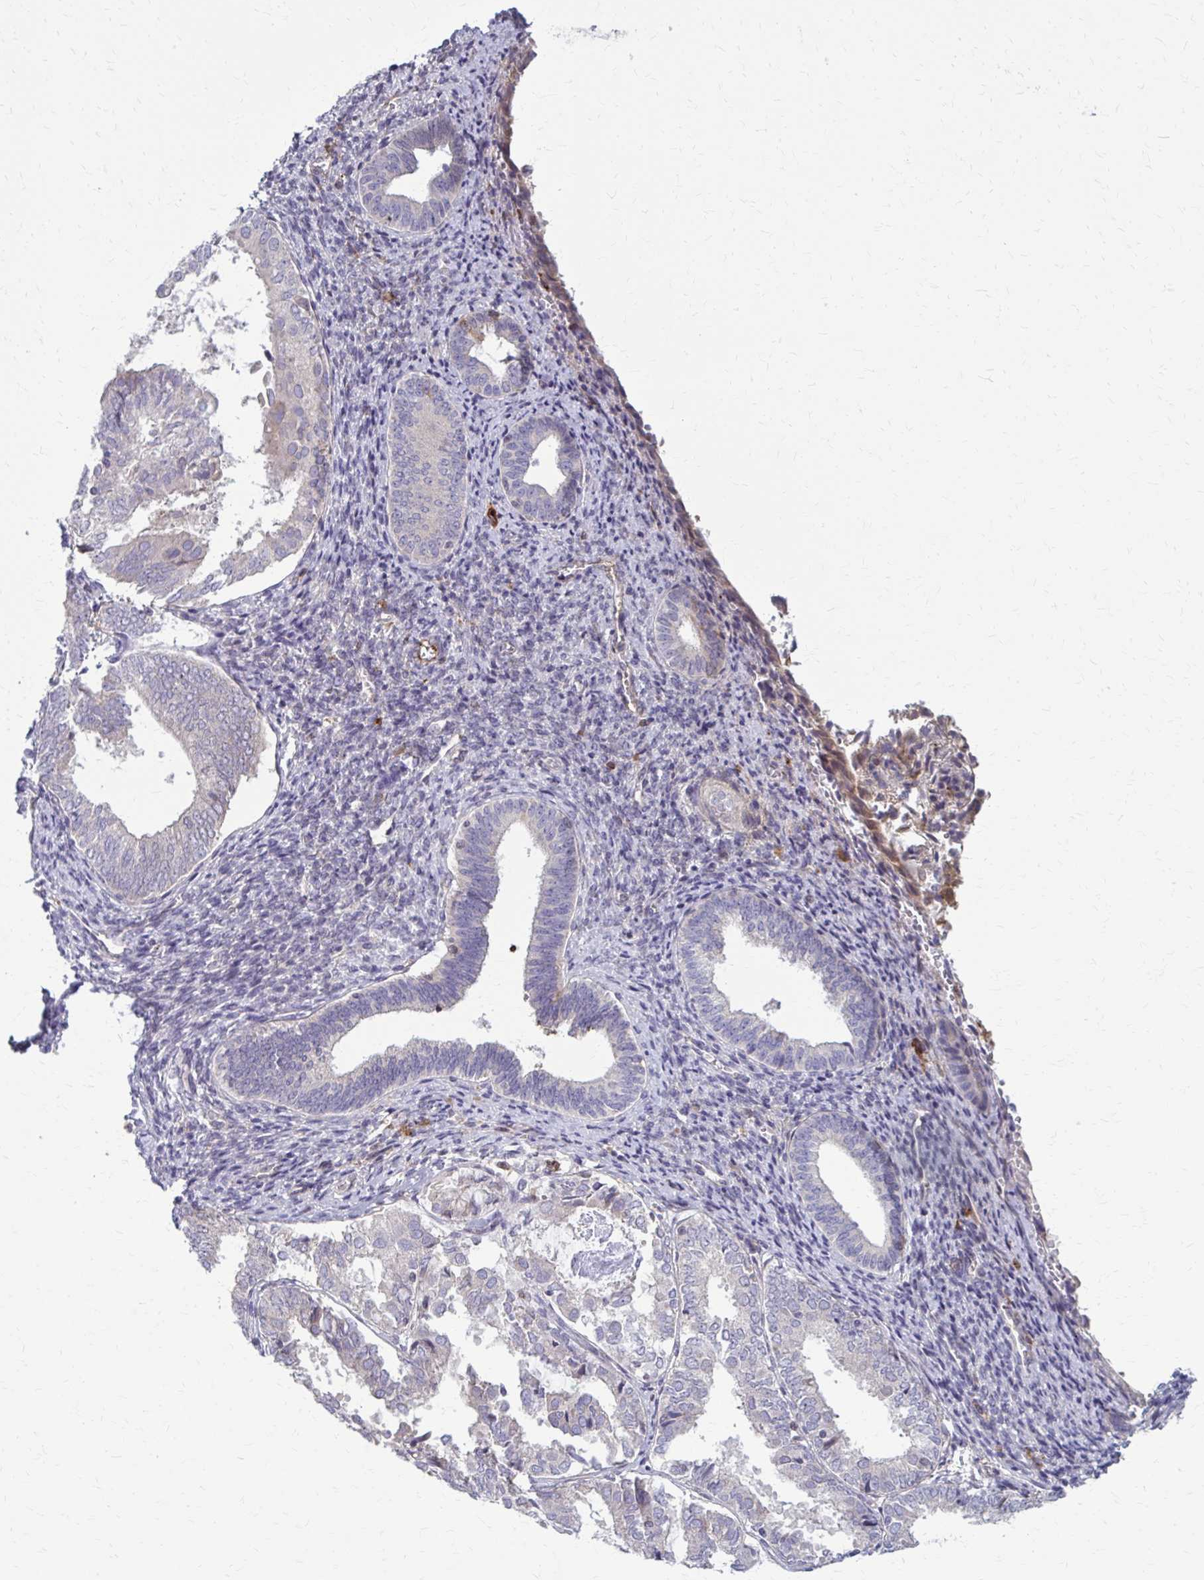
{"staining": {"intensity": "negative", "quantity": "none", "location": "none"}, "tissue": "endometrium", "cell_type": "Cells in endometrial stroma", "image_type": "normal", "snomed": [{"axis": "morphology", "description": "Normal tissue, NOS"}, {"axis": "topography", "description": "Endometrium"}], "caption": "Cells in endometrial stroma are negative for protein expression in normal human endometrium.", "gene": "MCRIP2", "patient": {"sex": "female", "age": 50}}